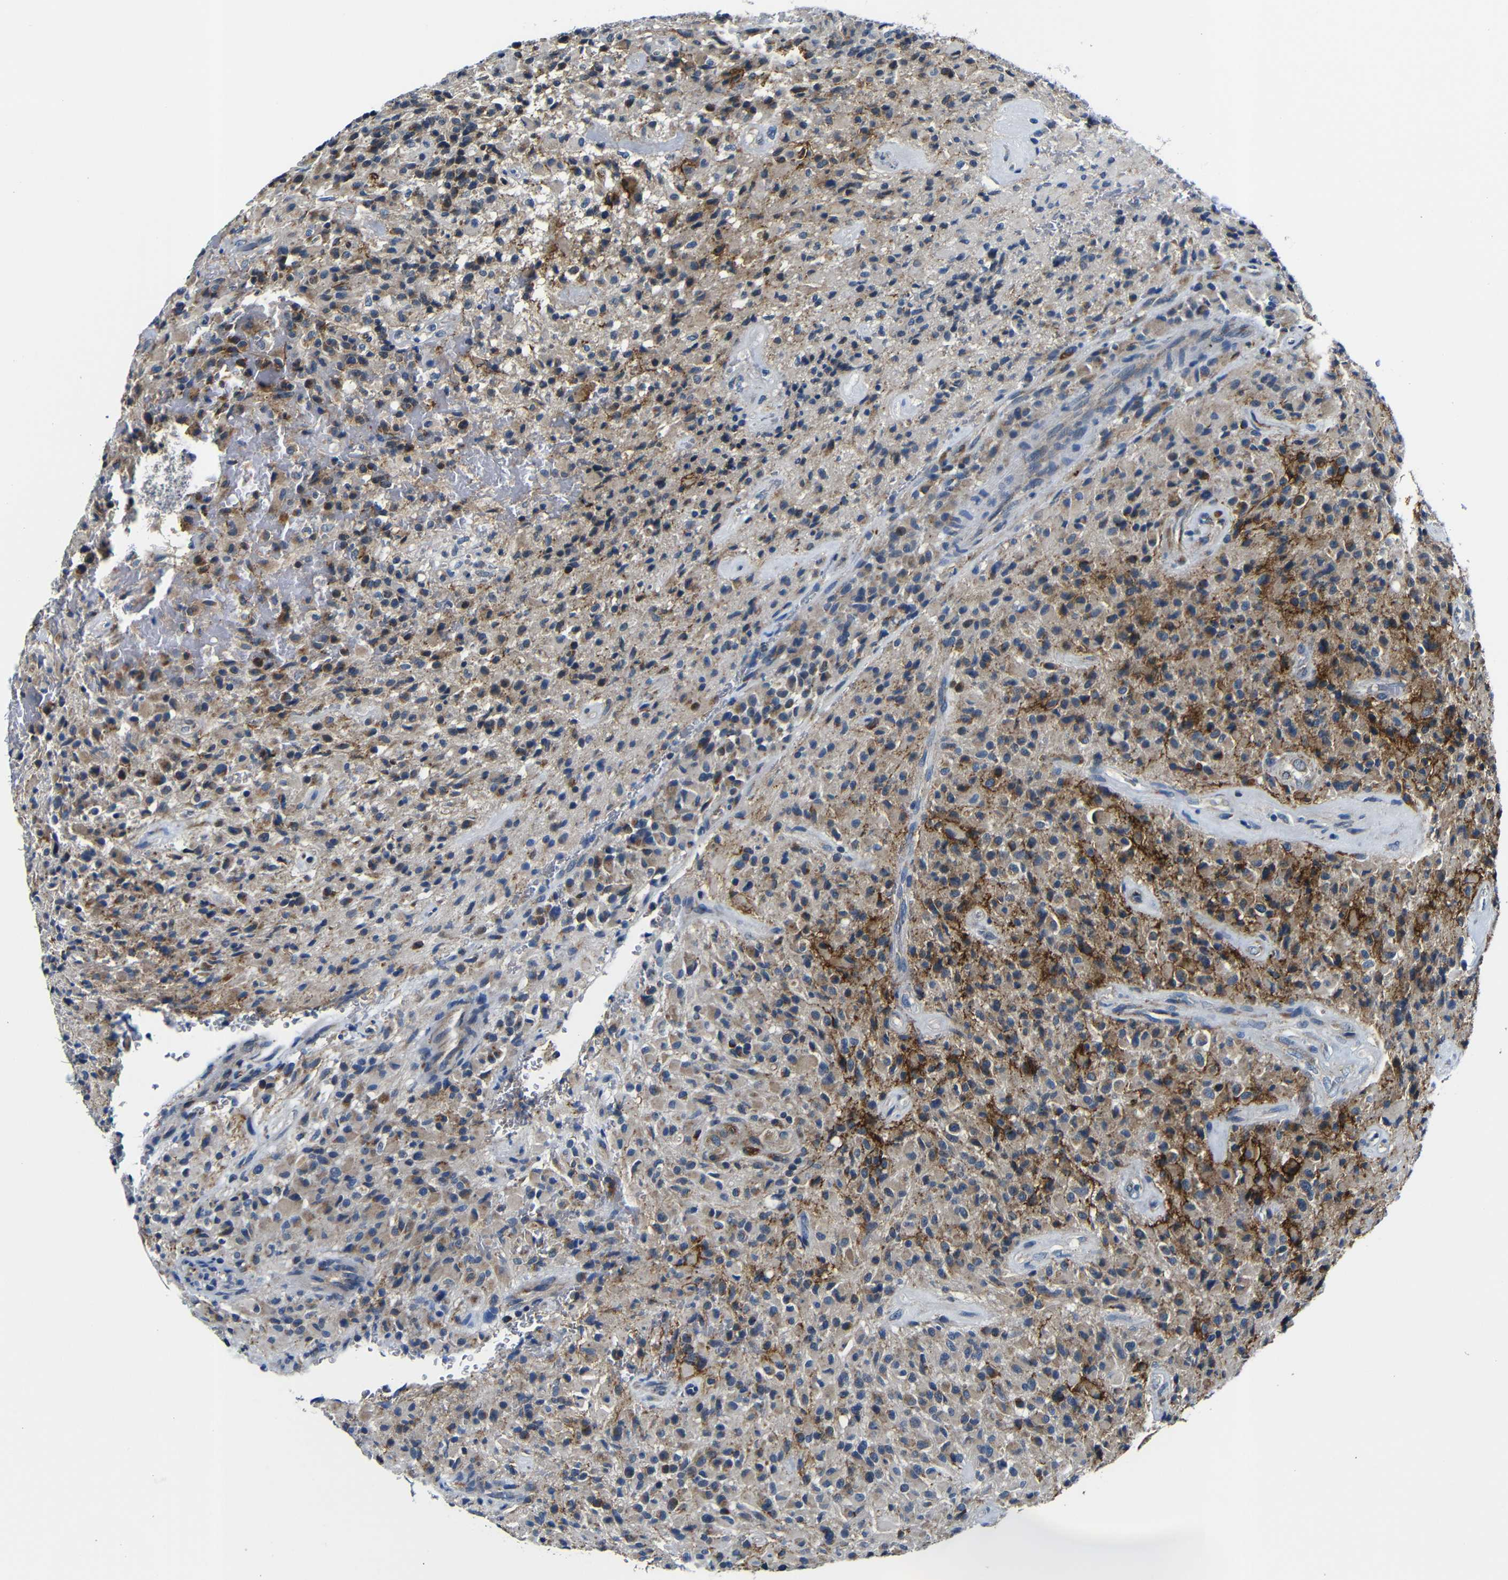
{"staining": {"intensity": "moderate", "quantity": ">75%", "location": "cytoplasmic/membranous"}, "tissue": "glioma", "cell_type": "Tumor cells", "image_type": "cancer", "snomed": [{"axis": "morphology", "description": "Glioma, malignant, High grade"}, {"axis": "topography", "description": "Brain"}], "caption": "This is an image of IHC staining of malignant glioma (high-grade), which shows moderate staining in the cytoplasmic/membranous of tumor cells.", "gene": "FKBP14", "patient": {"sex": "male", "age": 71}}